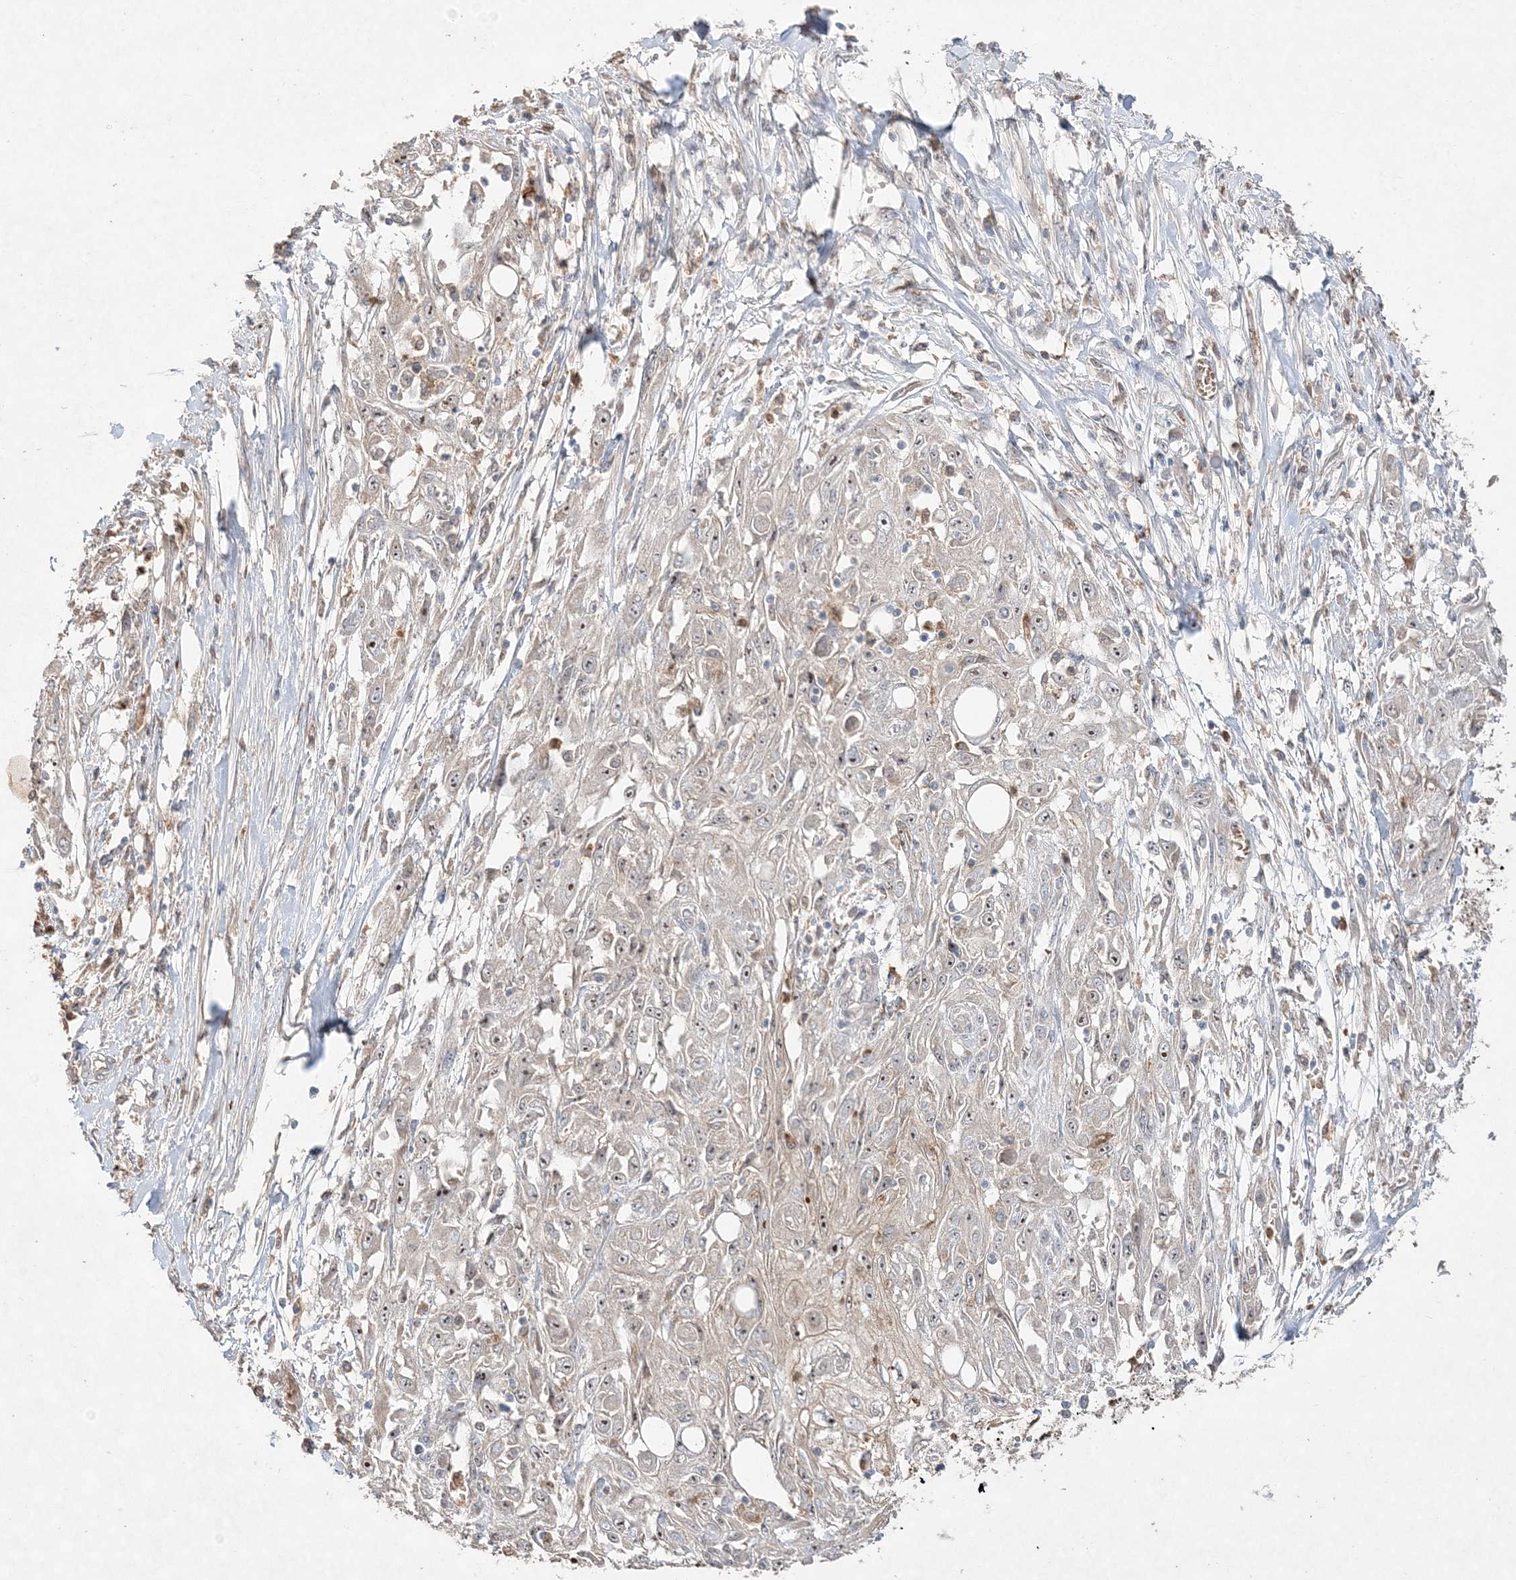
{"staining": {"intensity": "moderate", "quantity": "<25%", "location": "nuclear"}, "tissue": "skin cancer", "cell_type": "Tumor cells", "image_type": "cancer", "snomed": [{"axis": "morphology", "description": "Squamous cell carcinoma, NOS"}, {"axis": "morphology", "description": "Squamous cell carcinoma, metastatic, NOS"}, {"axis": "topography", "description": "Skin"}, {"axis": "topography", "description": "Lymph node"}], "caption": "Skin cancer (squamous cell carcinoma) tissue displays moderate nuclear staining in approximately <25% of tumor cells, visualized by immunohistochemistry. The protein is shown in brown color, while the nuclei are stained blue.", "gene": "NOP16", "patient": {"sex": "male", "age": 75}}